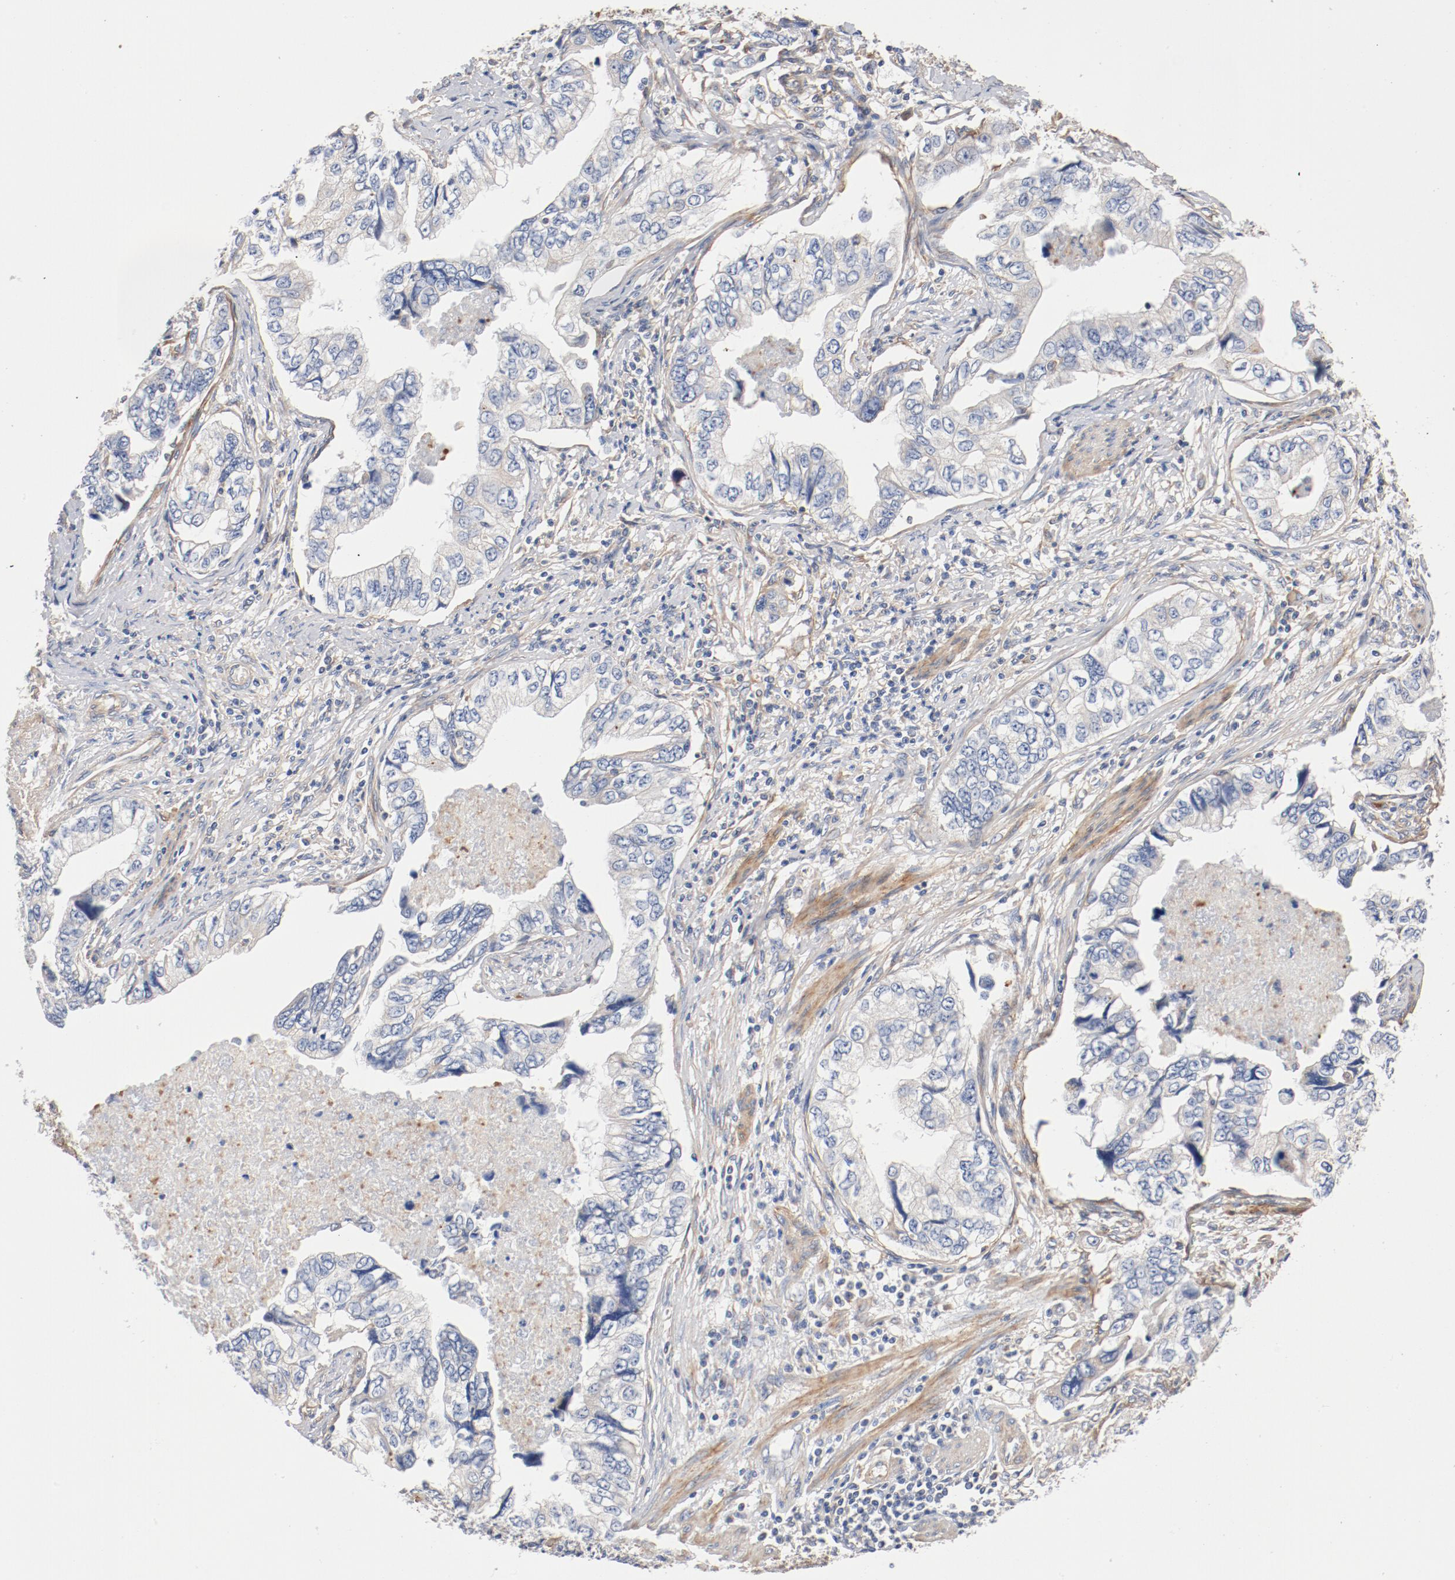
{"staining": {"intensity": "negative", "quantity": "none", "location": "none"}, "tissue": "stomach cancer", "cell_type": "Tumor cells", "image_type": "cancer", "snomed": [{"axis": "morphology", "description": "Adenocarcinoma, NOS"}, {"axis": "topography", "description": "Pancreas"}, {"axis": "topography", "description": "Stomach, upper"}], "caption": "Tumor cells show no significant staining in stomach cancer.", "gene": "ILK", "patient": {"sex": "male", "age": 77}}